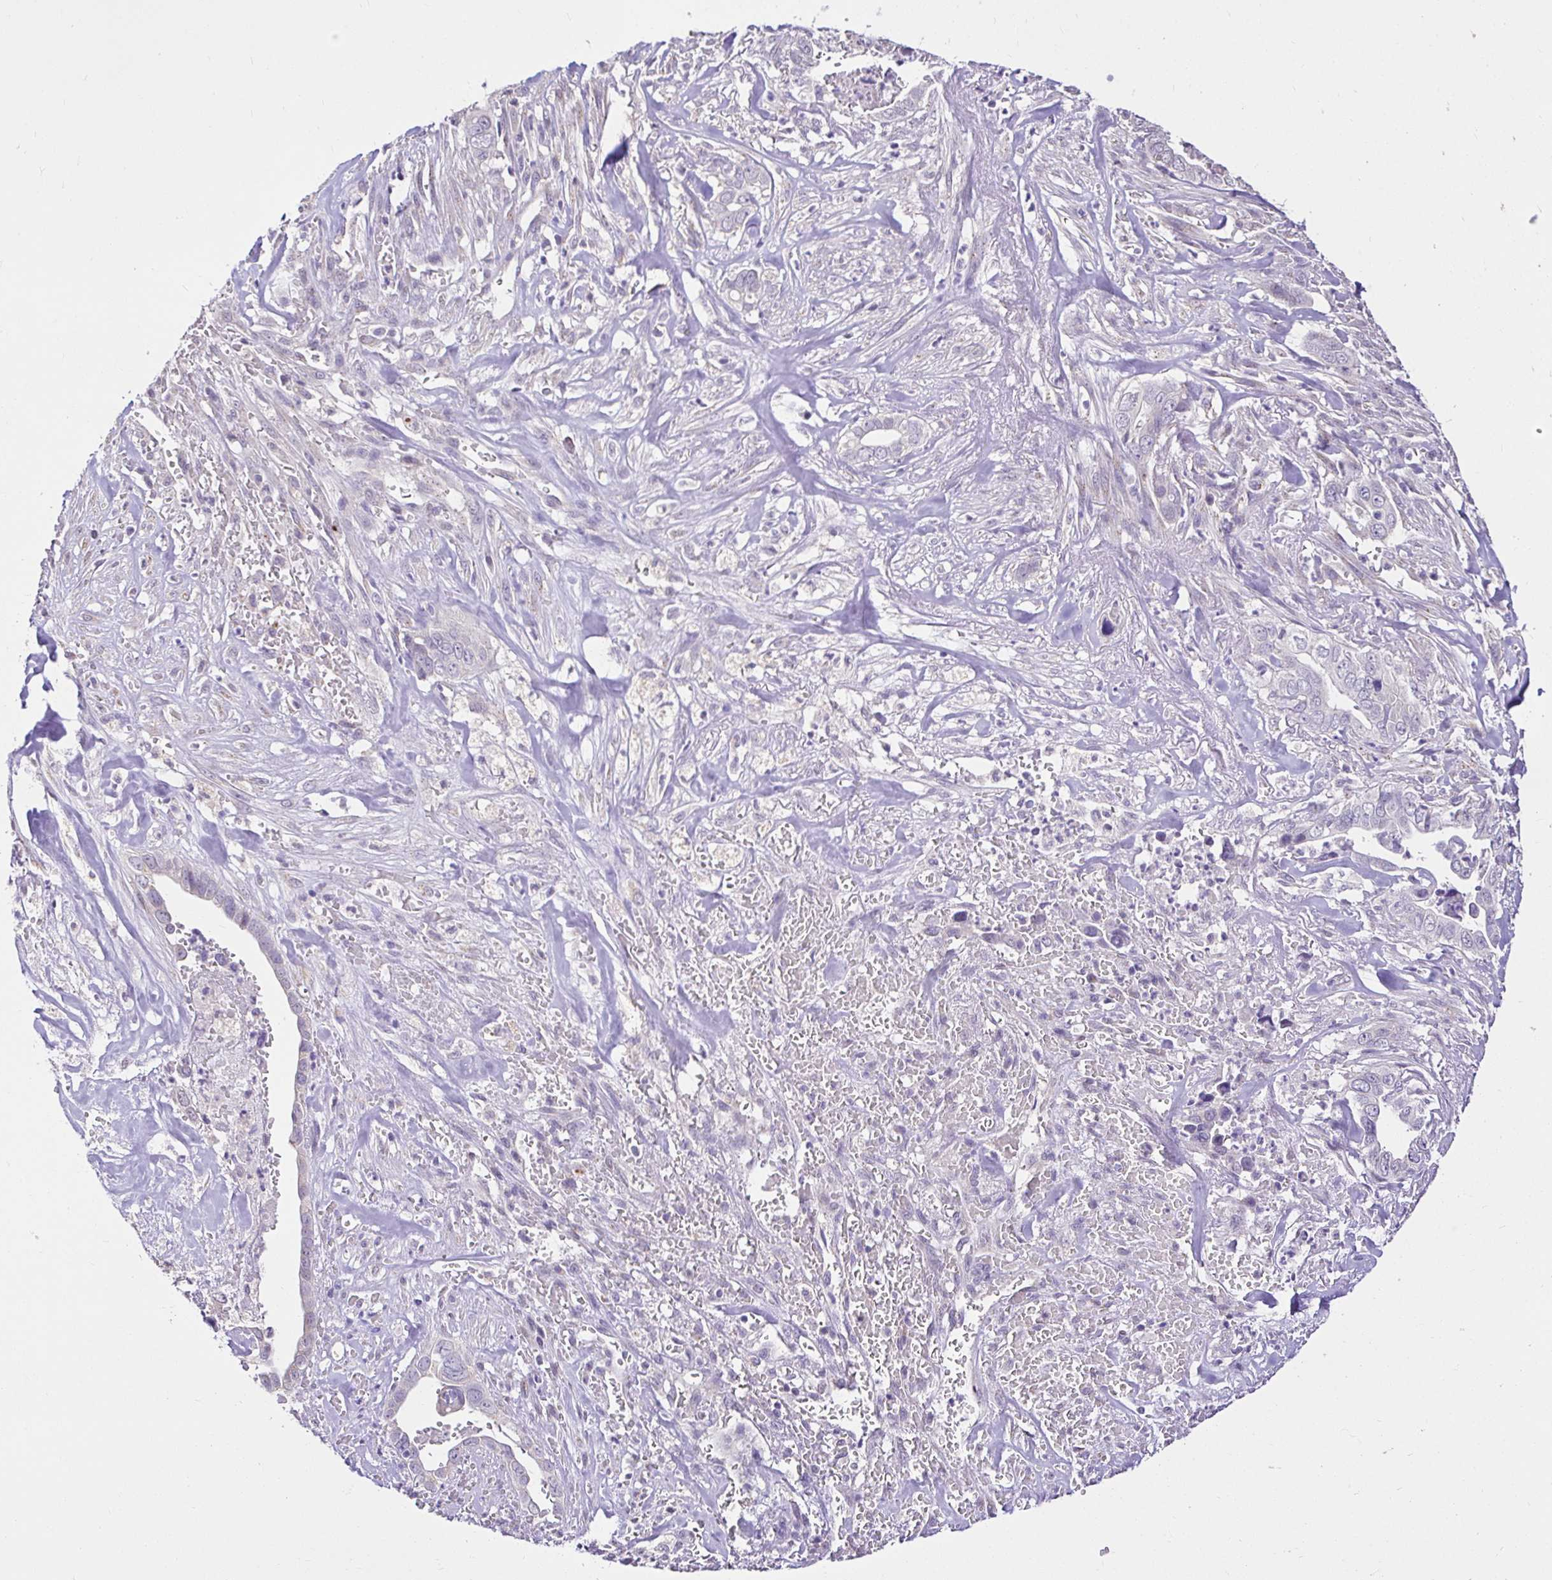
{"staining": {"intensity": "negative", "quantity": "none", "location": "none"}, "tissue": "liver cancer", "cell_type": "Tumor cells", "image_type": "cancer", "snomed": [{"axis": "morphology", "description": "Cholangiocarcinoma"}, {"axis": "topography", "description": "Liver"}], "caption": "Immunohistochemistry image of liver cholangiocarcinoma stained for a protein (brown), which reveals no staining in tumor cells.", "gene": "KIAA1210", "patient": {"sex": "female", "age": 79}}